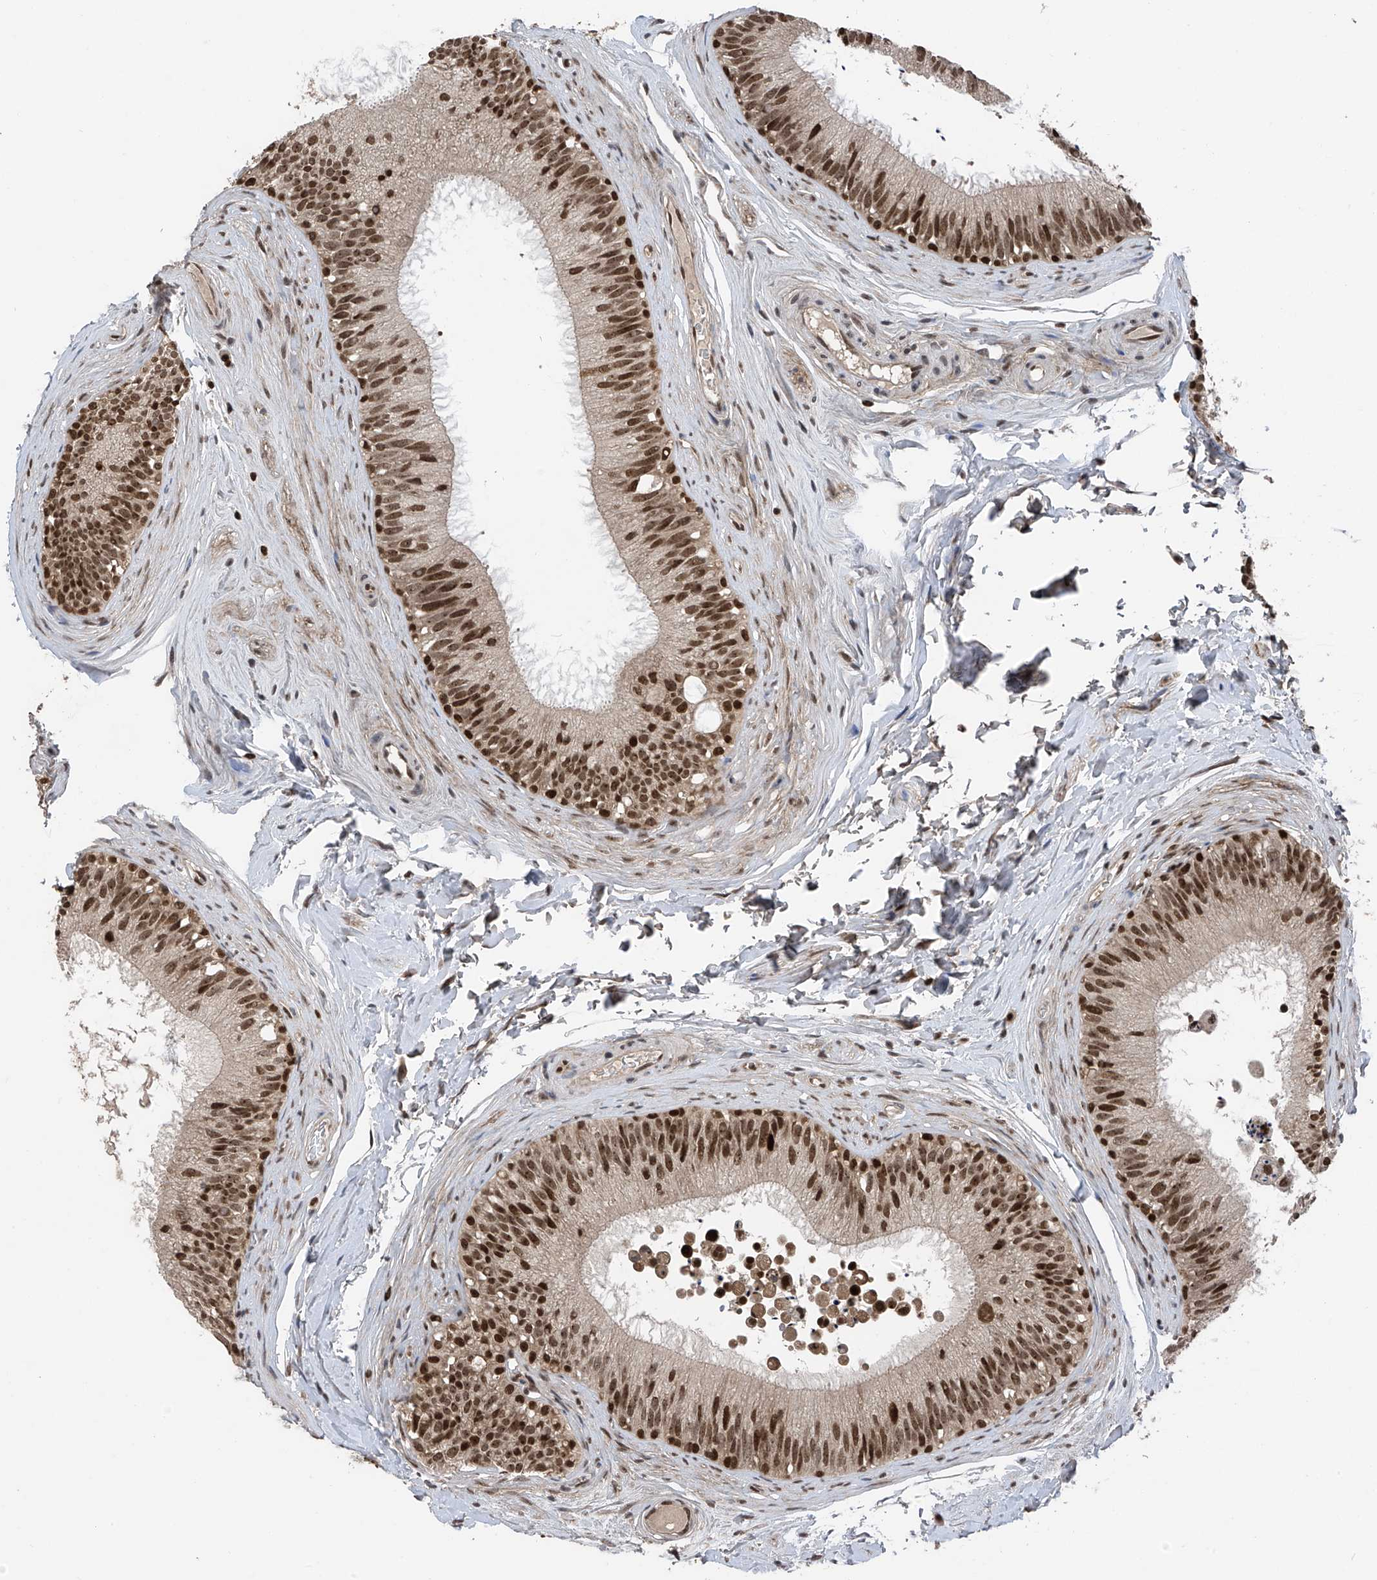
{"staining": {"intensity": "moderate", "quantity": ">75%", "location": "nuclear"}, "tissue": "epididymis", "cell_type": "Glandular cells", "image_type": "normal", "snomed": [{"axis": "morphology", "description": "Normal tissue, NOS"}, {"axis": "topography", "description": "Epididymis"}], "caption": "The immunohistochemical stain highlights moderate nuclear expression in glandular cells of normal epididymis.", "gene": "DNAJC9", "patient": {"sex": "male", "age": 29}}